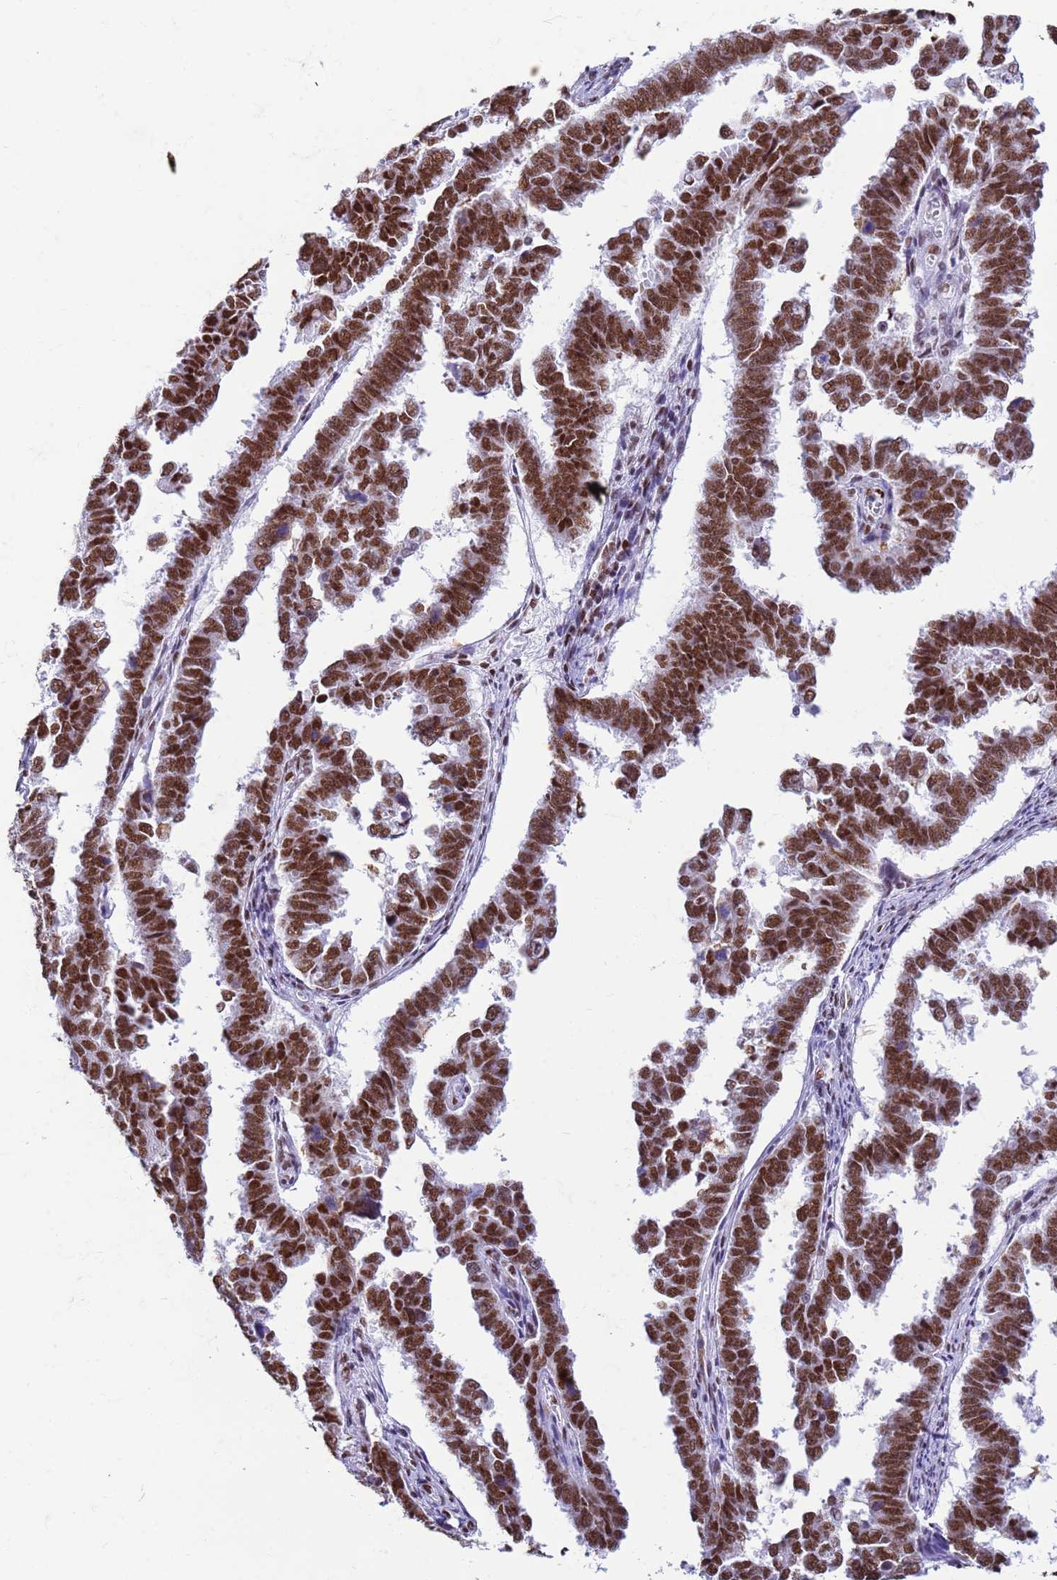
{"staining": {"intensity": "strong", "quantity": ">75%", "location": "nuclear"}, "tissue": "endometrial cancer", "cell_type": "Tumor cells", "image_type": "cancer", "snomed": [{"axis": "morphology", "description": "Adenocarcinoma, NOS"}, {"axis": "topography", "description": "Endometrium"}], "caption": "An image of human adenocarcinoma (endometrial) stained for a protein shows strong nuclear brown staining in tumor cells. (DAB IHC, brown staining for protein, blue staining for nuclei).", "gene": "FAM170B", "patient": {"sex": "female", "age": 75}}